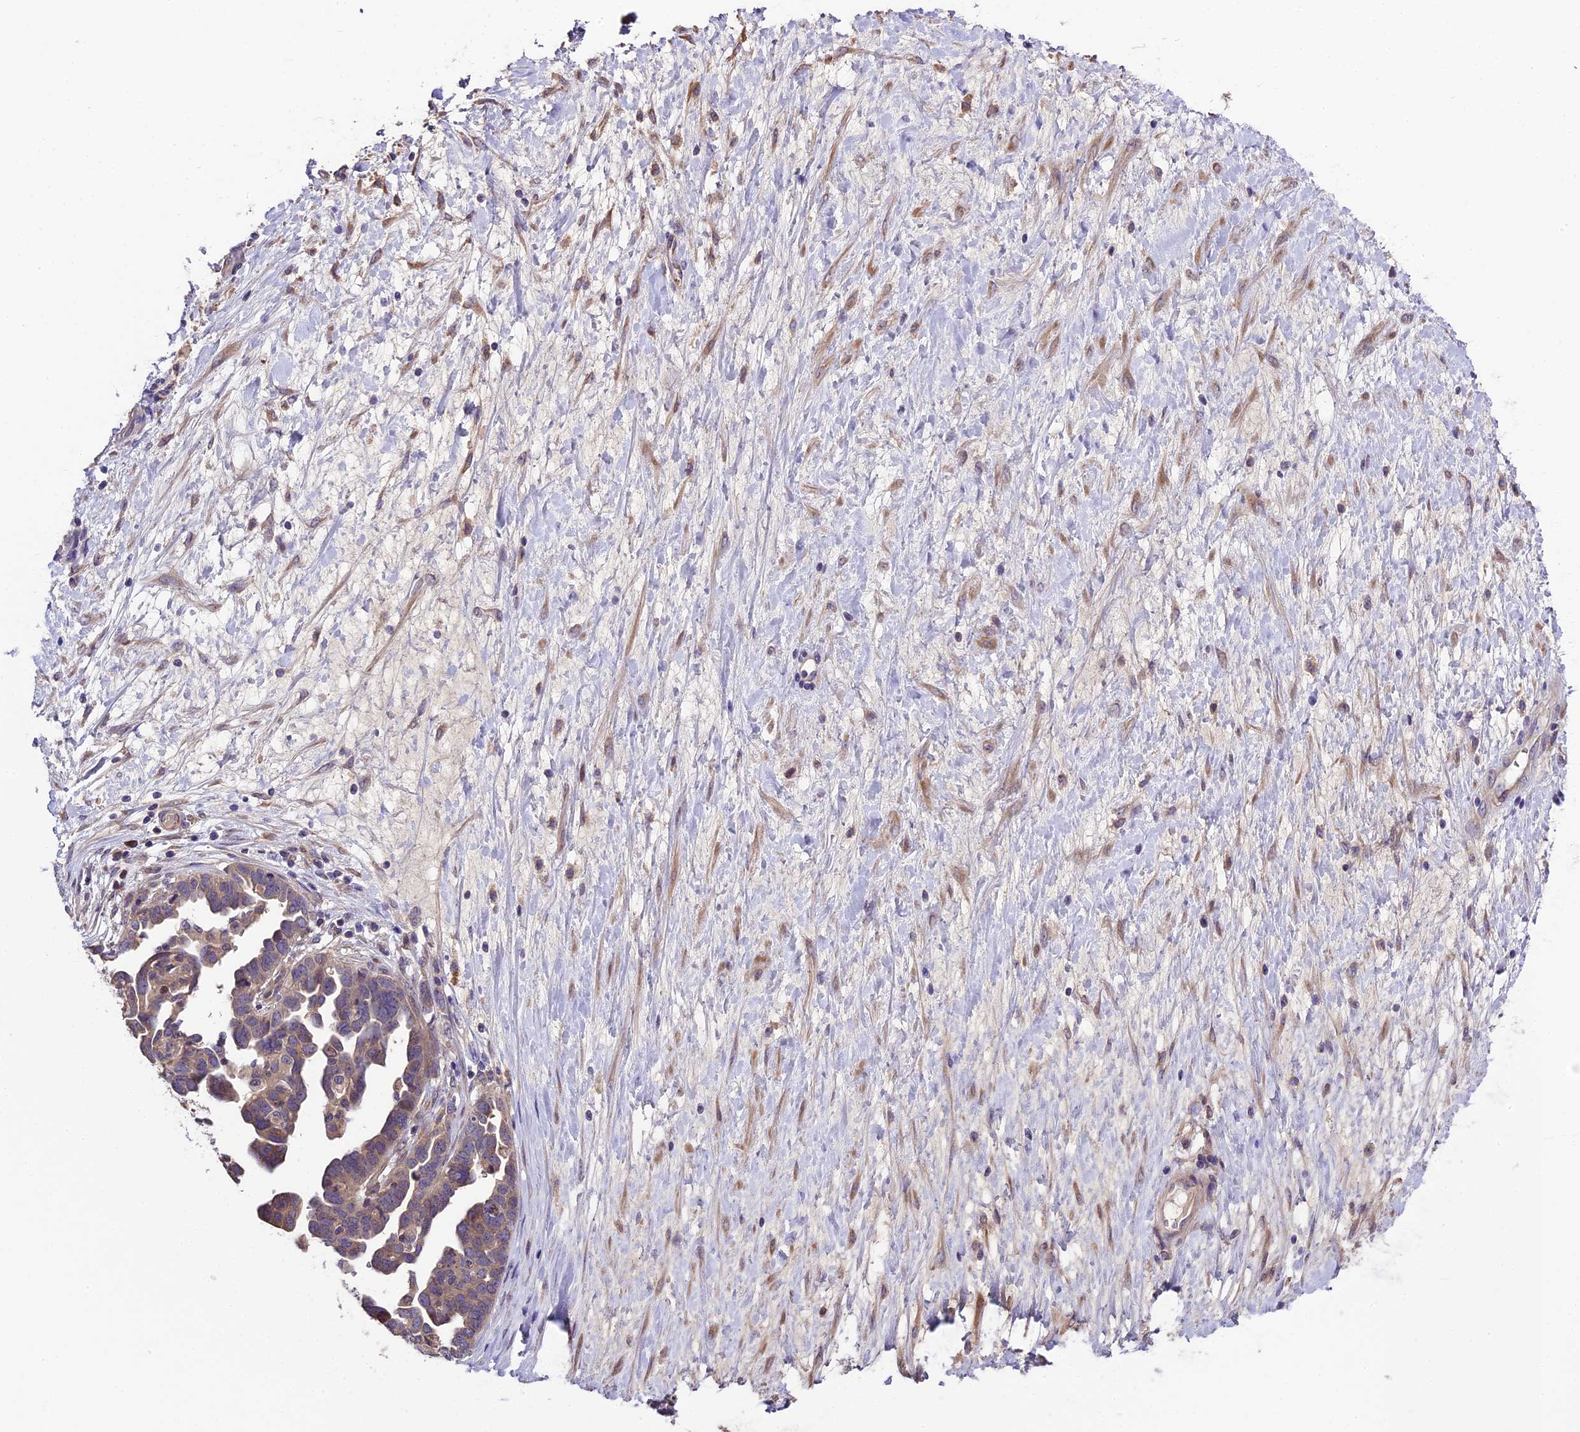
{"staining": {"intensity": "weak", "quantity": ">75%", "location": "cytoplasmic/membranous"}, "tissue": "ovarian cancer", "cell_type": "Tumor cells", "image_type": "cancer", "snomed": [{"axis": "morphology", "description": "Cystadenocarcinoma, serous, NOS"}, {"axis": "topography", "description": "Ovary"}], "caption": "A low amount of weak cytoplasmic/membranous staining is appreciated in about >75% of tumor cells in ovarian cancer (serous cystadenocarcinoma) tissue.", "gene": "ABCC10", "patient": {"sex": "female", "age": 54}}